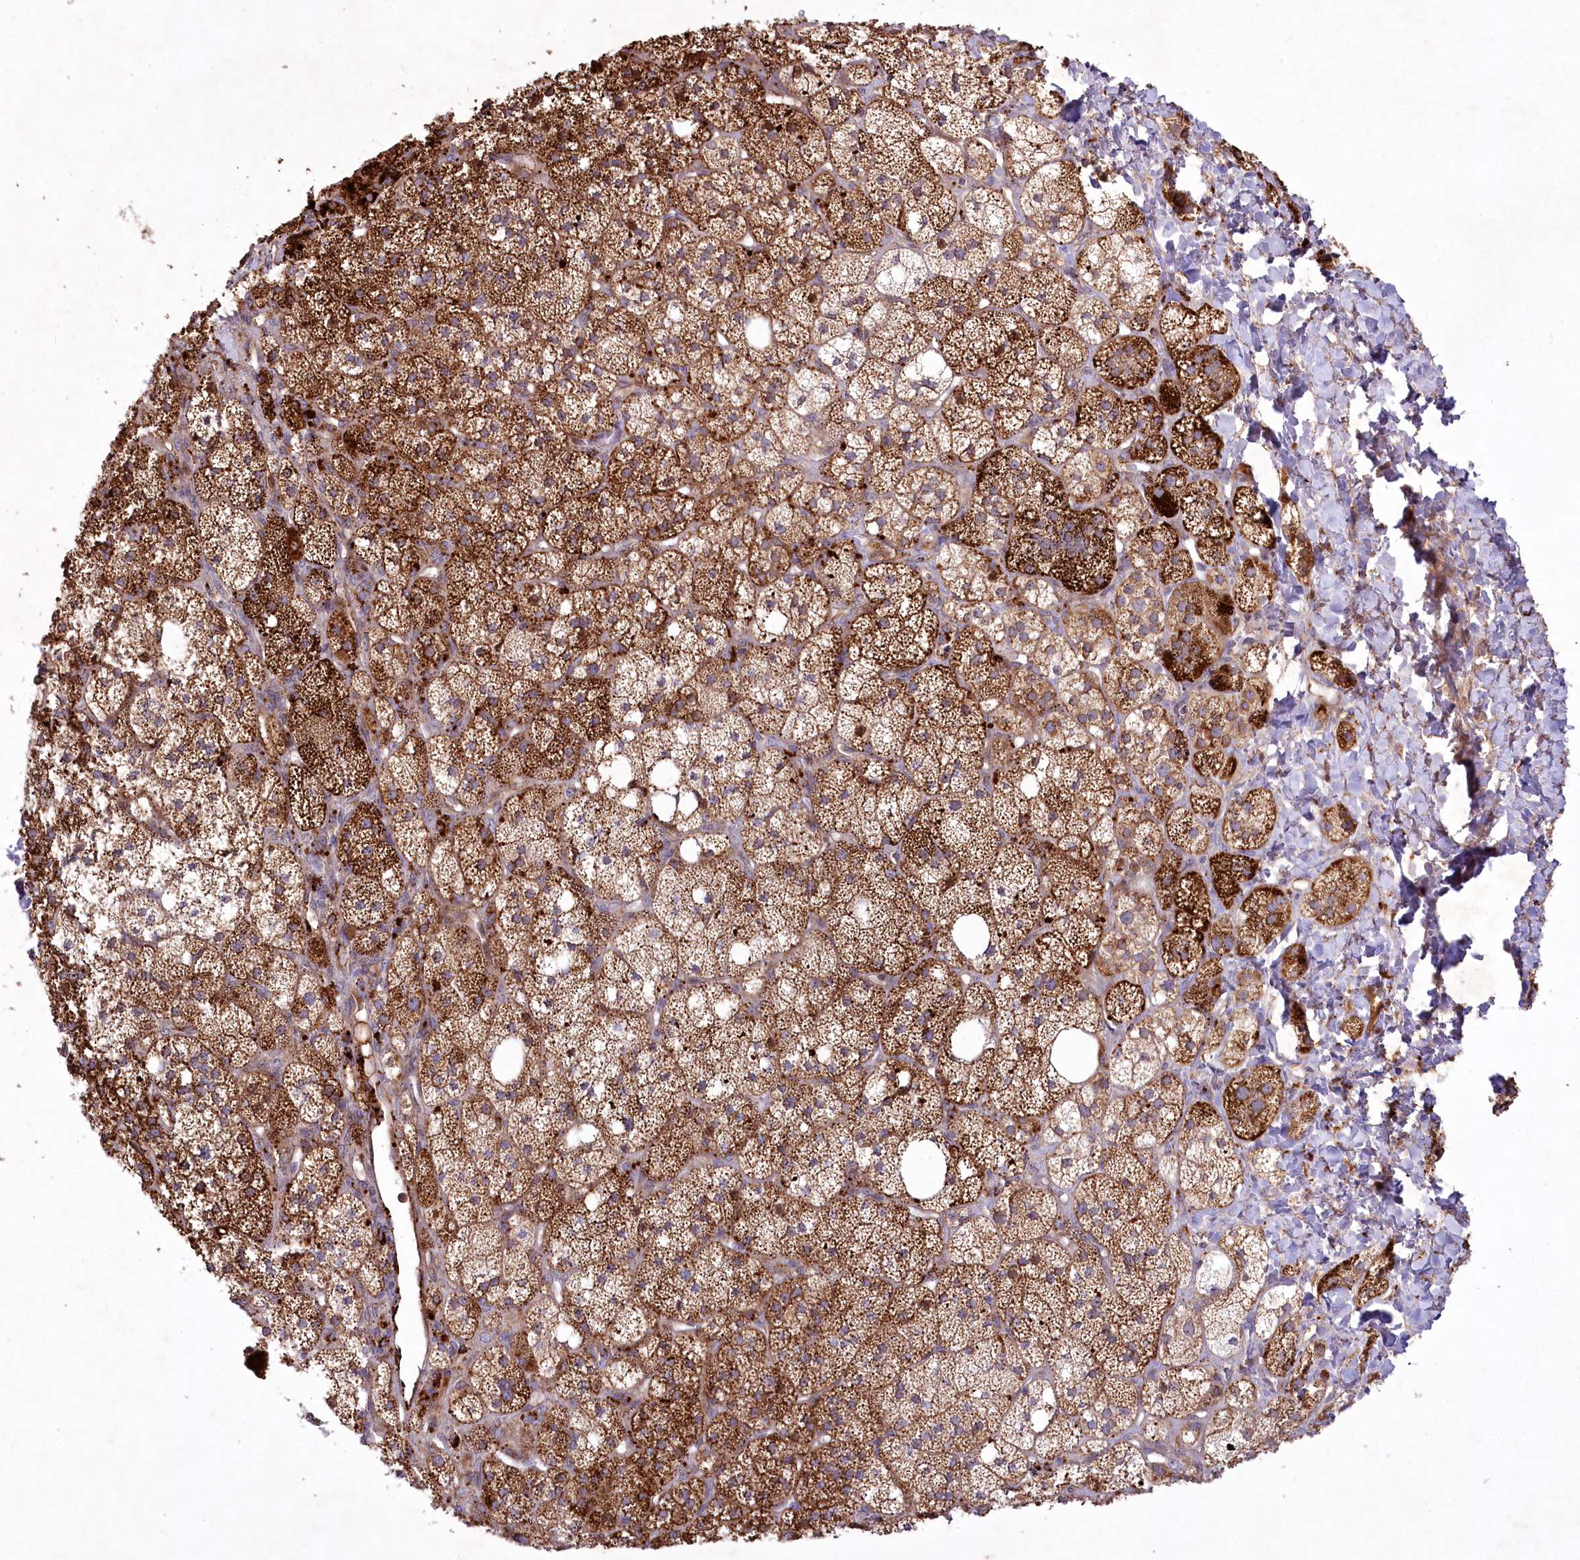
{"staining": {"intensity": "strong", "quantity": ">75%", "location": "cytoplasmic/membranous"}, "tissue": "adrenal gland", "cell_type": "Glandular cells", "image_type": "normal", "snomed": [{"axis": "morphology", "description": "Normal tissue, NOS"}, {"axis": "topography", "description": "Adrenal gland"}], "caption": "Immunohistochemical staining of normal adrenal gland displays high levels of strong cytoplasmic/membranous staining in about >75% of glandular cells.", "gene": "PSTK", "patient": {"sex": "male", "age": 61}}